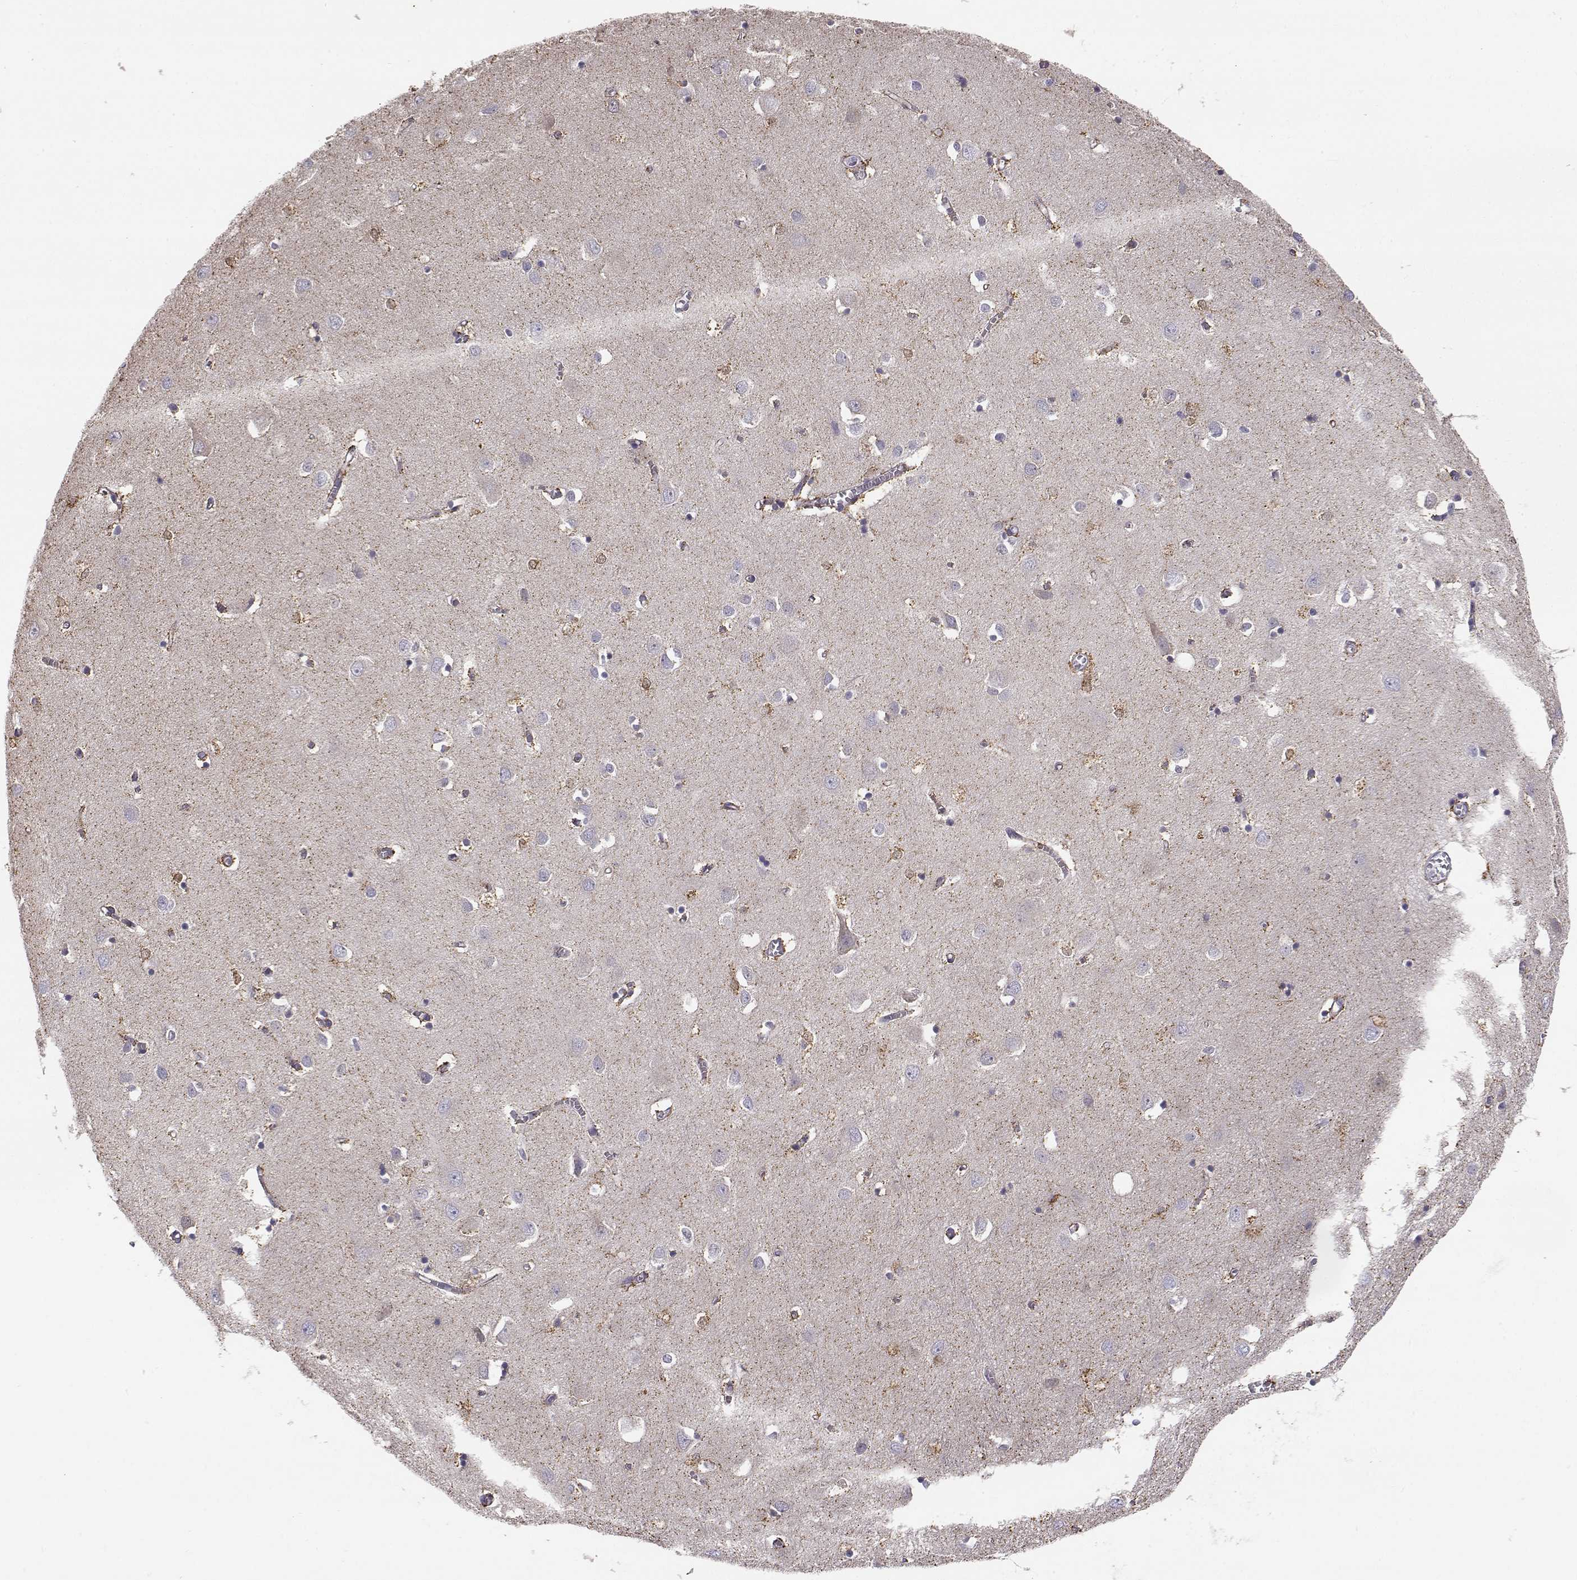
{"staining": {"intensity": "negative", "quantity": "none", "location": "none"}, "tissue": "cerebral cortex", "cell_type": "Endothelial cells", "image_type": "normal", "snomed": [{"axis": "morphology", "description": "Normal tissue, NOS"}, {"axis": "topography", "description": "Cerebral cortex"}], "caption": "High power microscopy photomicrograph of an immunohistochemistry histopathology image of normal cerebral cortex, revealing no significant positivity in endothelial cells. Brightfield microscopy of immunohistochemistry (IHC) stained with DAB (3,3'-diaminobenzidine) (brown) and hematoxylin (blue), captured at high magnification.", "gene": "KCNMB4", "patient": {"sex": "male", "age": 70}}